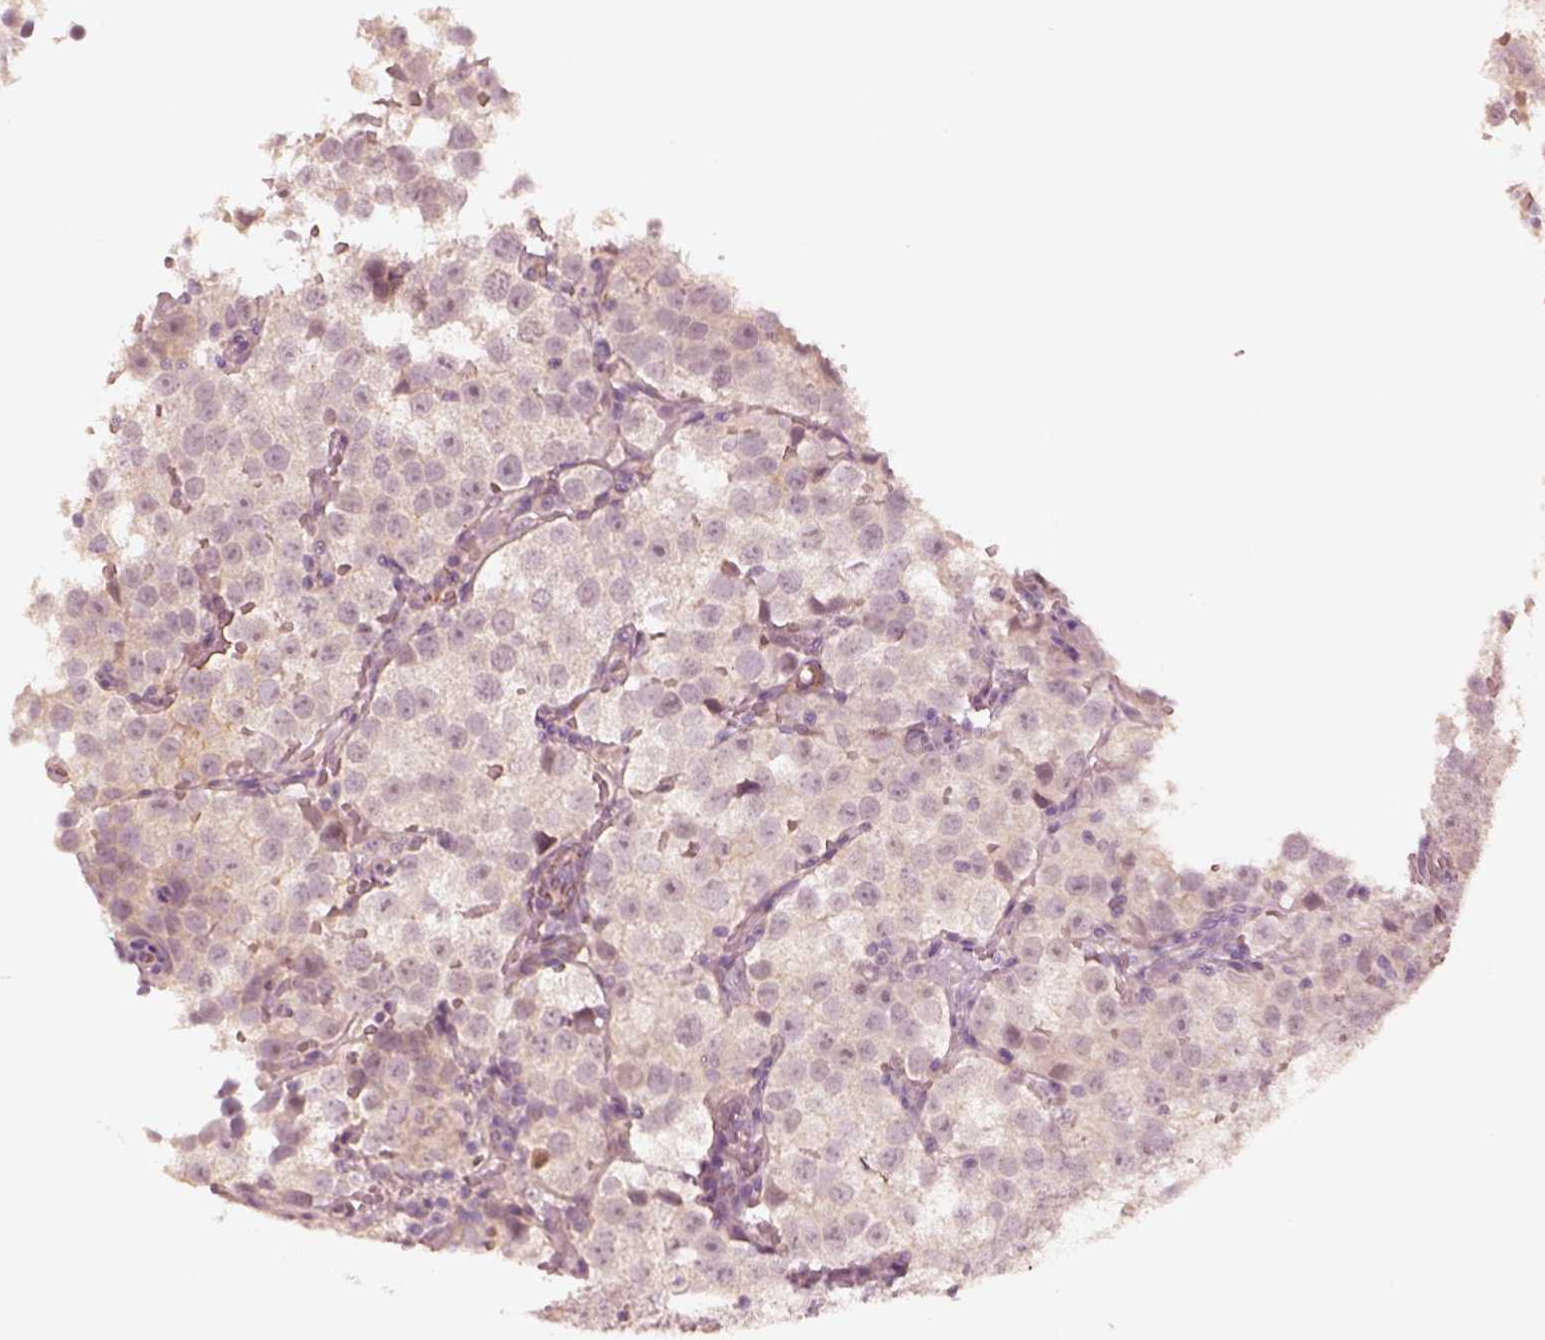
{"staining": {"intensity": "negative", "quantity": "none", "location": "none"}, "tissue": "testis cancer", "cell_type": "Tumor cells", "image_type": "cancer", "snomed": [{"axis": "morphology", "description": "Seminoma, NOS"}, {"axis": "topography", "description": "Testis"}], "caption": "This is an immunohistochemistry photomicrograph of human testis seminoma. There is no expression in tumor cells.", "gene": "DNAAF9", "patient": {"sex": "male", "age": 37}}